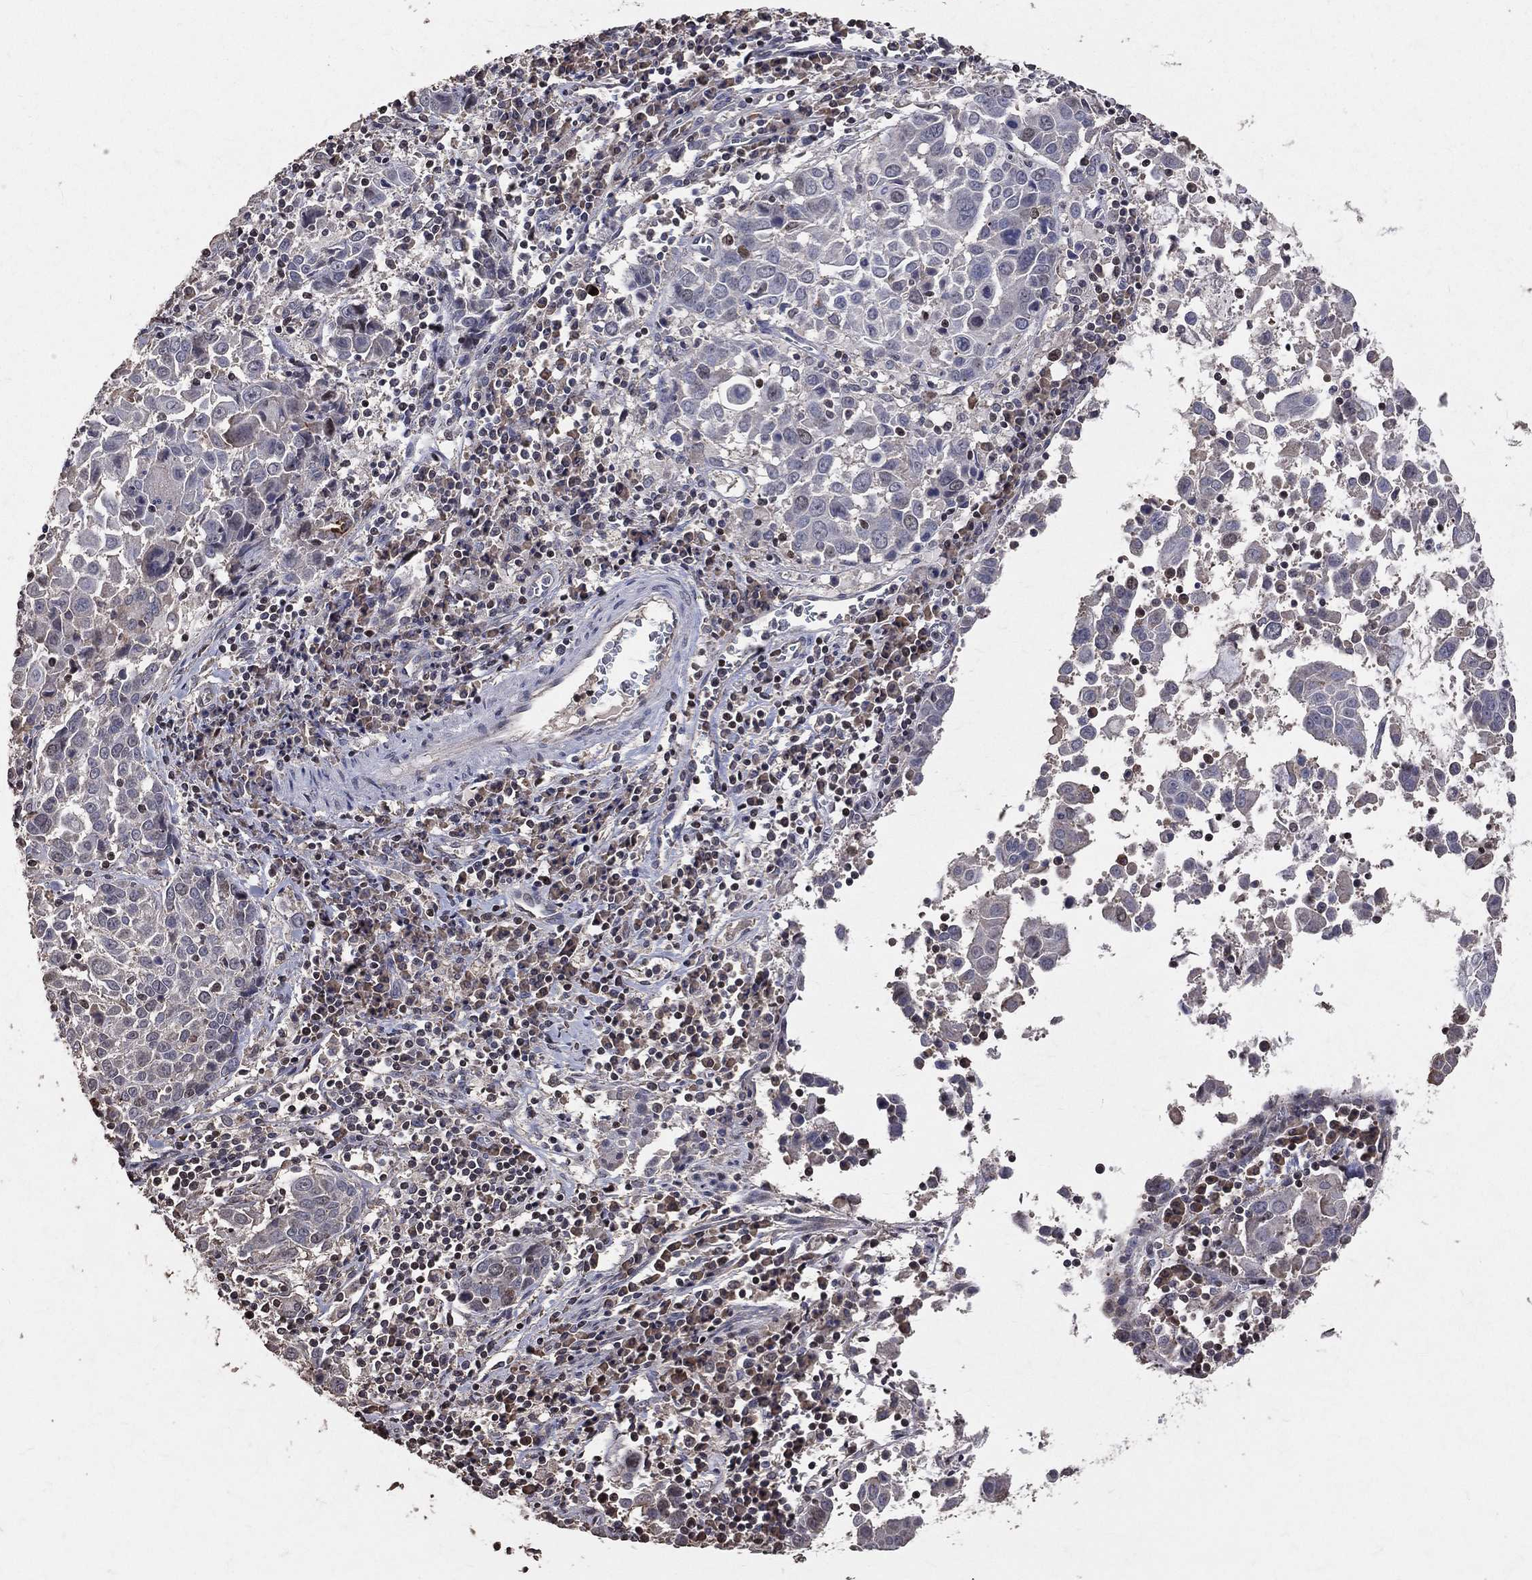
{"staining": {"intensity": "negative", "quantity": "none", "location": "none"}, "tissue": "lung cancer", "cell_type": "Tumor cells", "image_type": "cancer", "snomed": [{"axis": "morphology", "description": "Squamous cell carcinoma, NOS"}, {"axis": "topography", "description": "Lung"}], "caption": "The histopathology image demonstrates no significant expression in tumor cells of squamous cell carcinoma (lung).", "gene": "LY6K", "patient": {"sex": "male", "age": 57}}